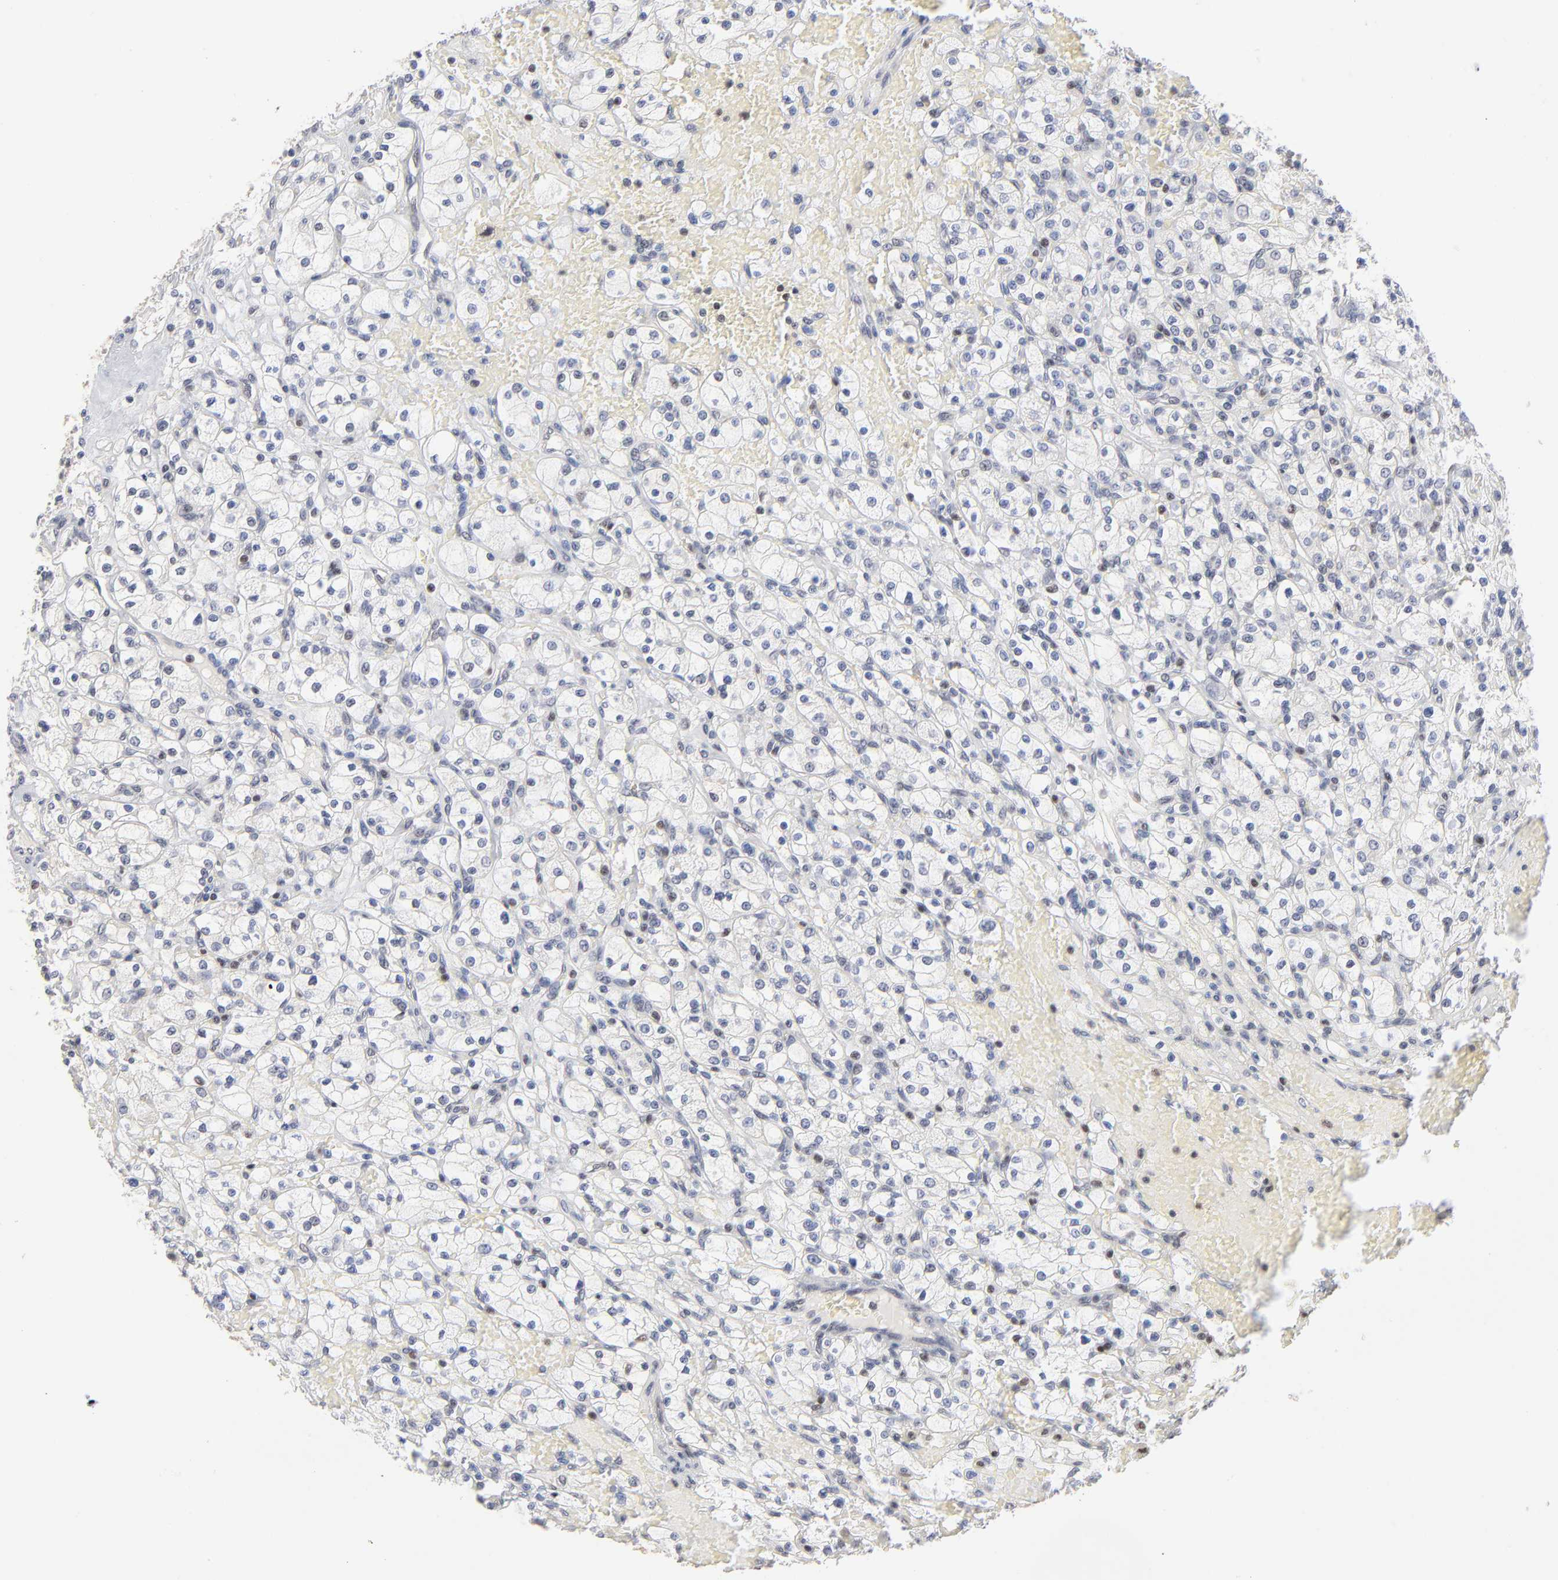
{"staining": {"intensity": "negative", "quantity": "none", "location": "none"}, "tissue": "renal cancer", "cell_type": "Tumor cells", "image_type": "cancer", "snomed": [{"axis": "morphology", "description": "Adenocarcinoma, NOS"}, {"axis": "topography", "description": "Kidney"}], "caption": "Renal cancer was stained to show a protein in brown. There is no significant expression in tumor cells.", "gene": "MAX", "patient": {"sex": "female", "age": 83}}